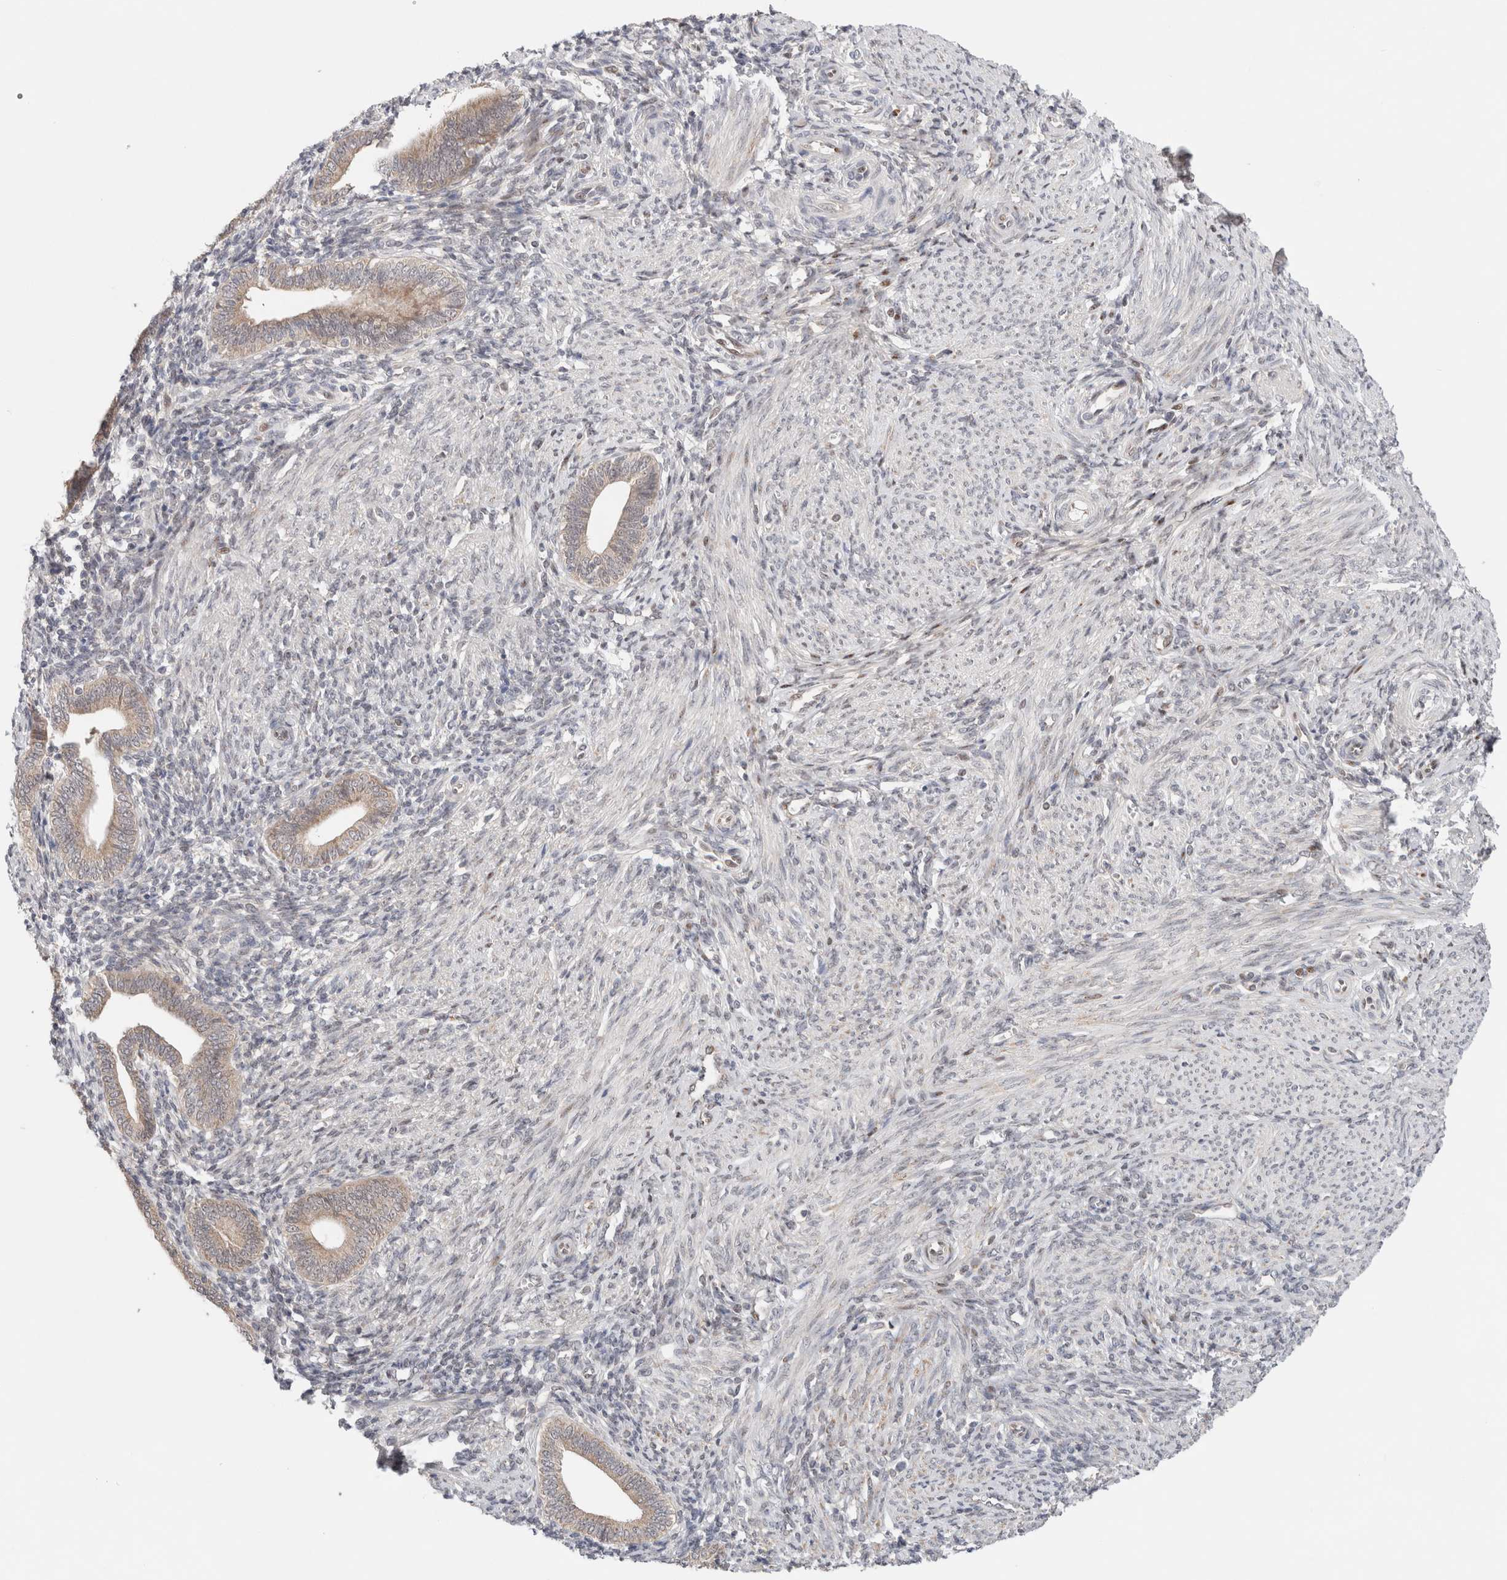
{"staining": {"intensity": "negative", "quantity": "none", "location": "none"}, "tissue": "endometrium", "cell_type": "Cells in endometrial stroma", "image_type": "normal", "snomed": [{"axis": "morphology", "description": "Normal tissue, NOS"}, {"axis": "topography", "description": "Uterus"}, {"axis": "topography", "description": "Endometrium"}], "caption": "Protein analysis of unremarkable endometrium shows no significant expression in cells in endometrial stroma.", "gene": "ERI3", "patient": {"sex": "female", "age": 33}}